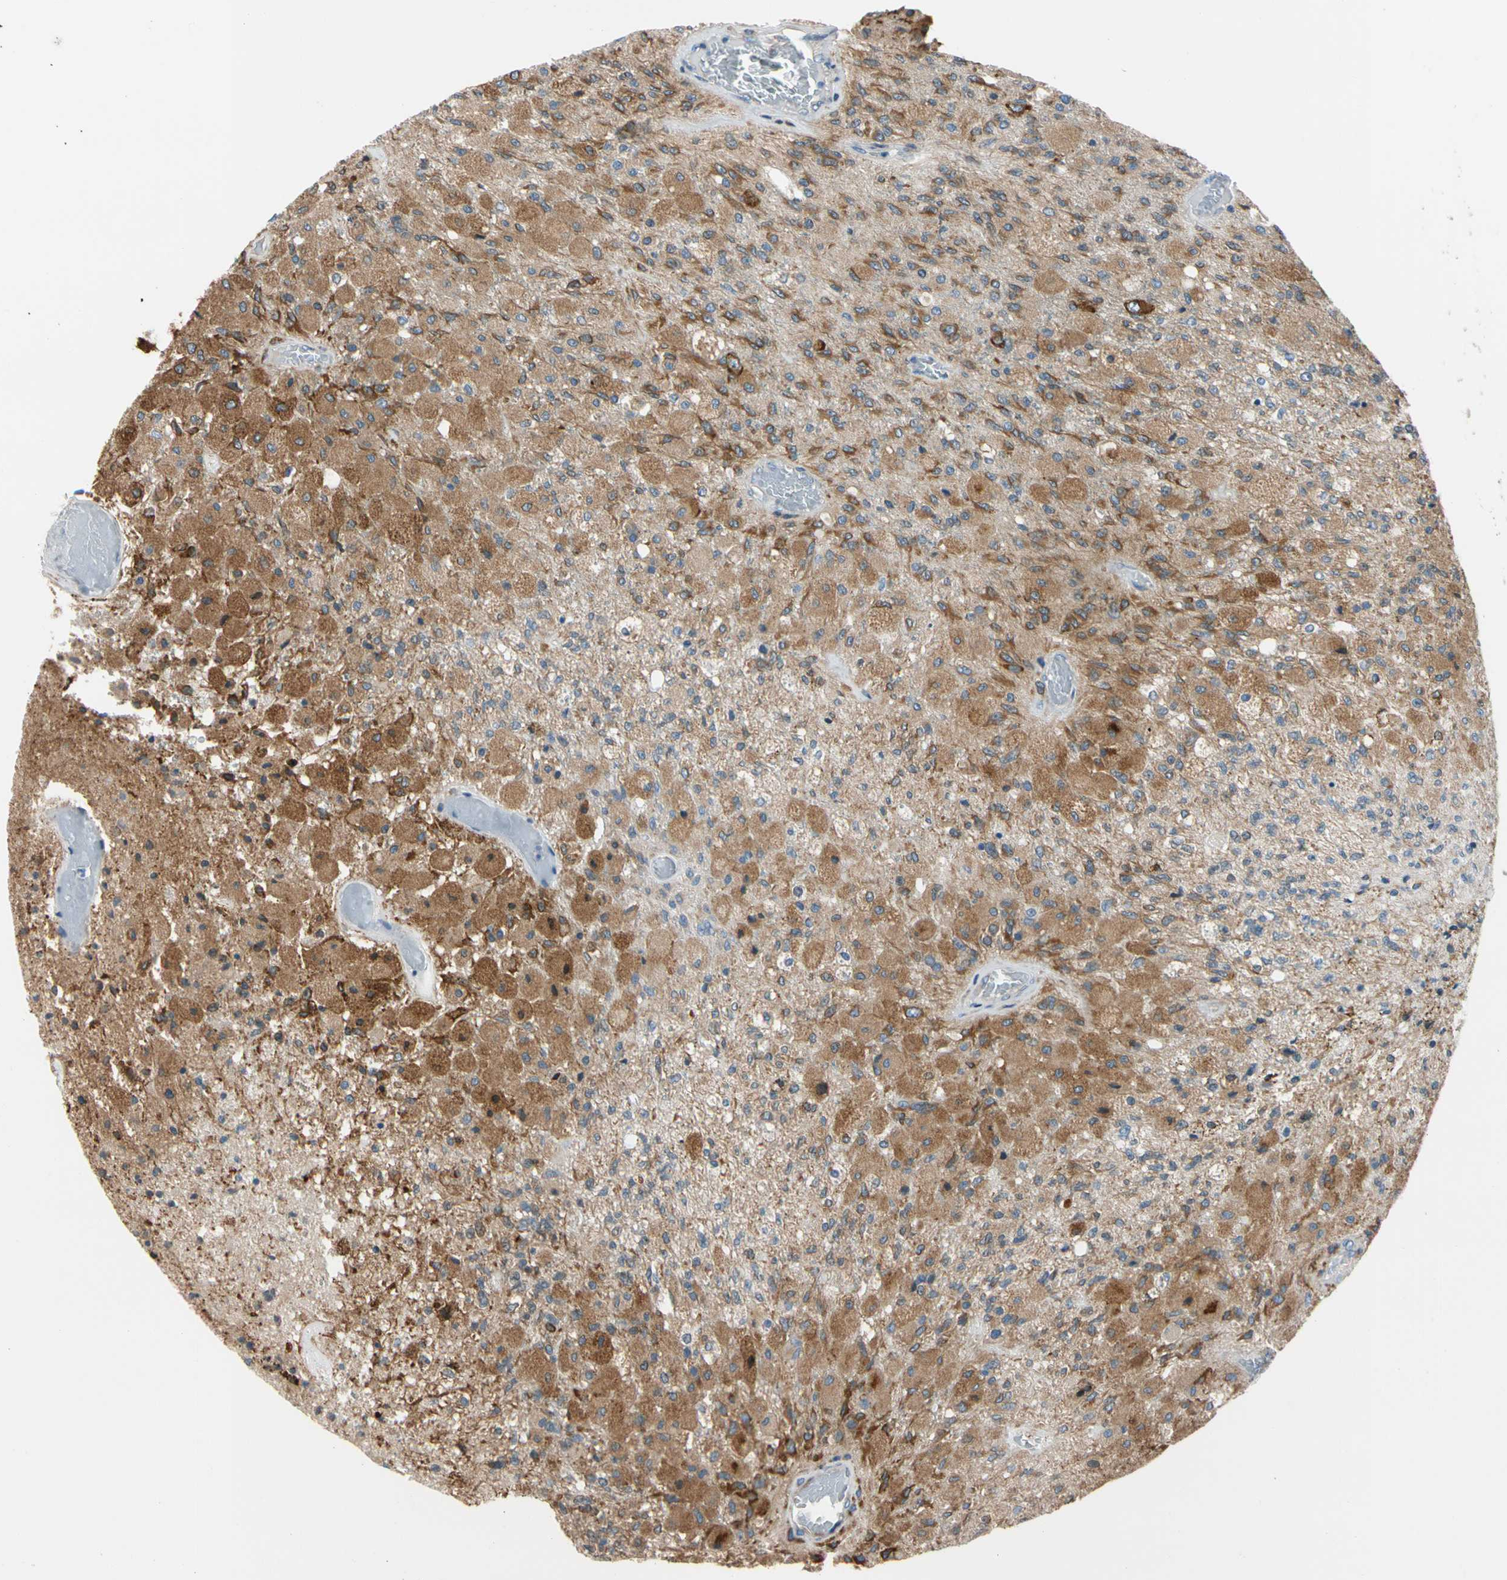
{"staining": {"intensity": "moderate", "quantity": ">75%", "location": "cytoplasmic/membranous"}, "tissue": "glioma", "cell_type": "Tumor cells", "image_type": "cancer", "snomed": [{"axis": "morphology", "description": "Normal tissue, NOS"}, {"axis": "morphology", "description": "Glioma, malignant, High grade"}, {"axis": "topography", "description": "Cerebral cortex"}], "caption": "Brown immunohistochemical staining in malignant glioma (high-grade) displays moderate cytoplasmic/membranous staining in approximately >75% of tumor cells.", "gene": "LRPAP1", "patient": {"sex": "male", "age": 77}}